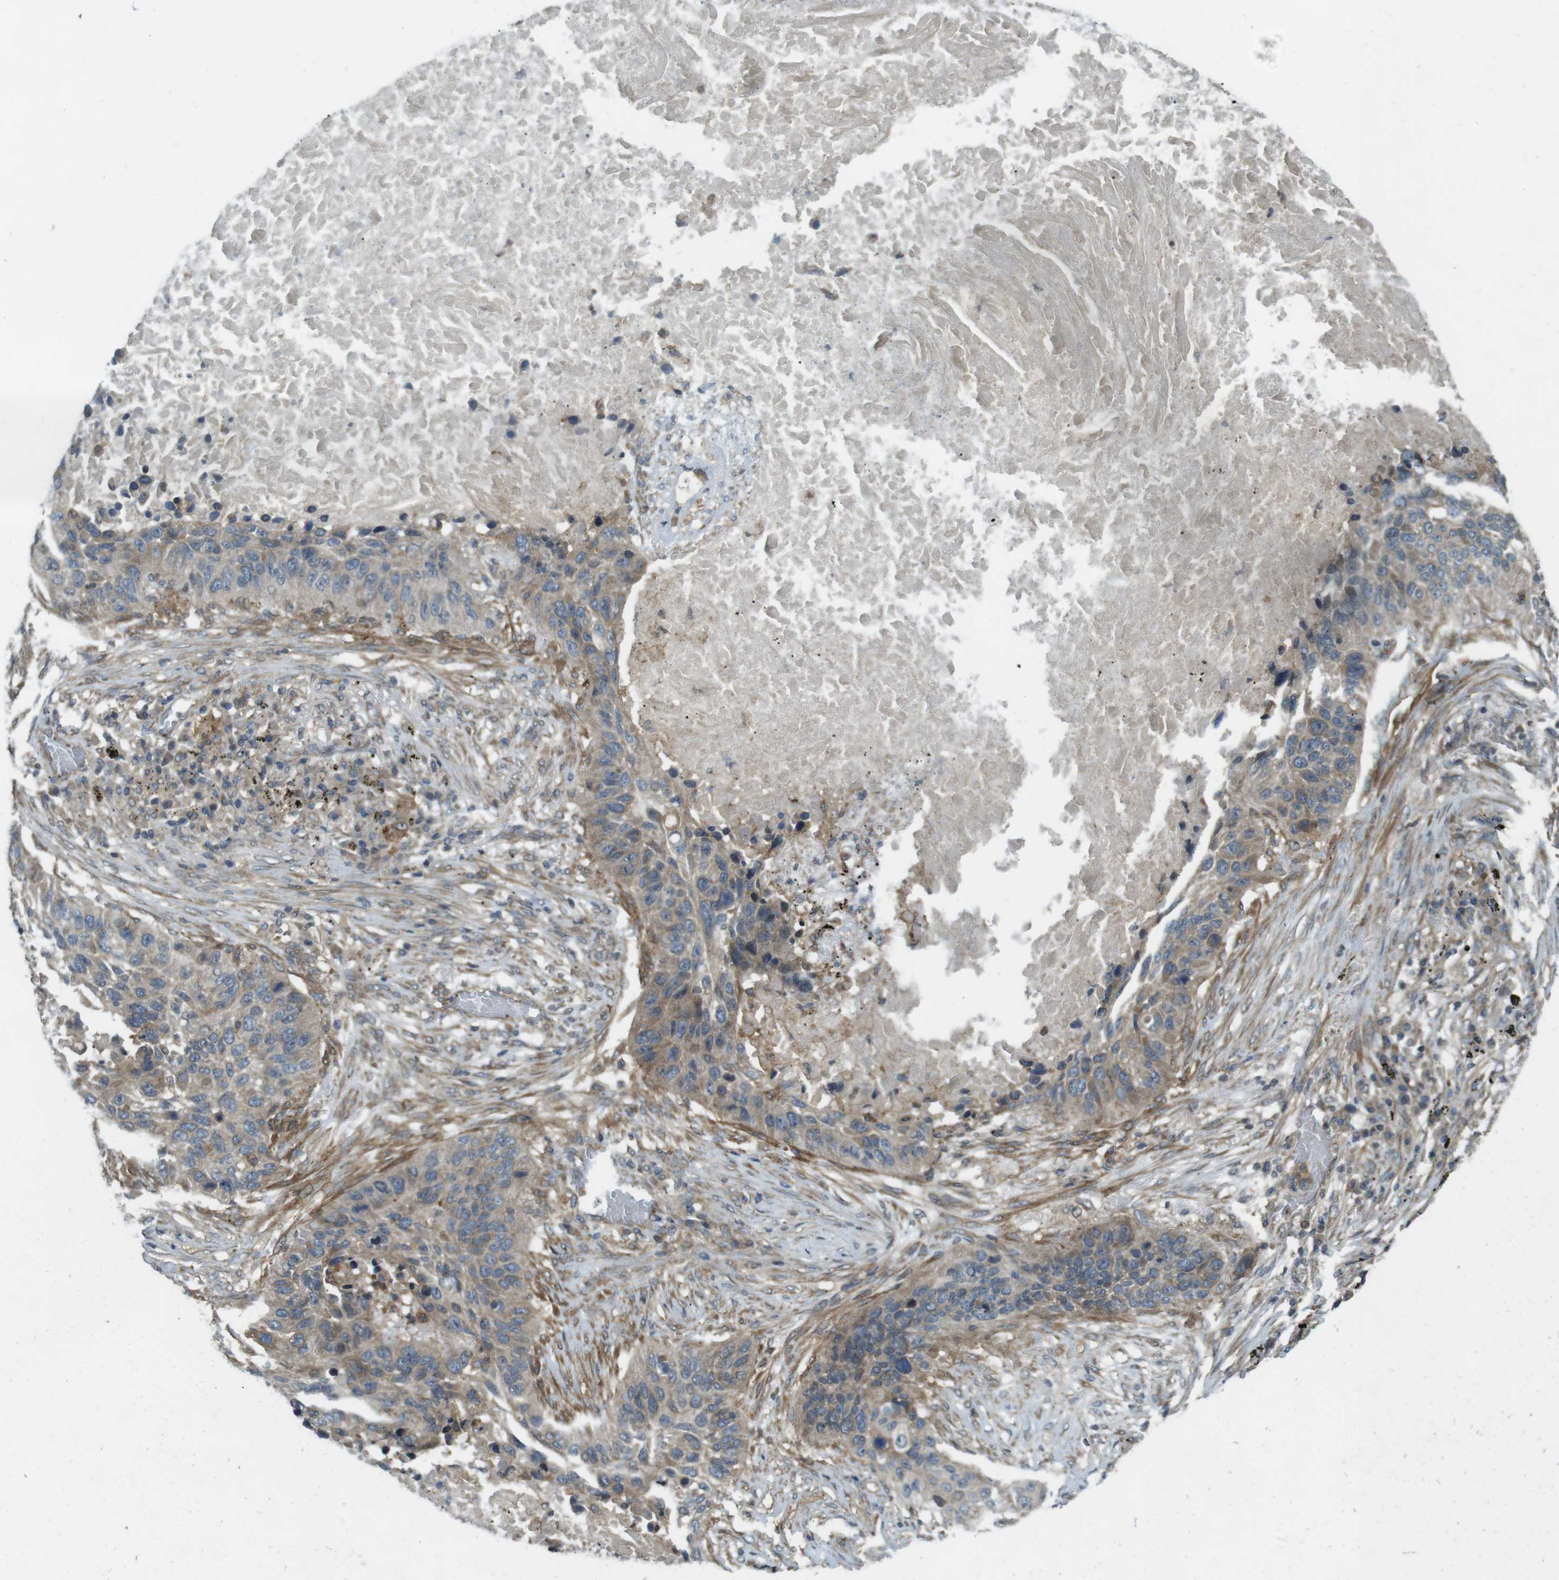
{"staining": {"intensity": "moderate", "quantity": "<25%", "location": "cytoplasmic/membranous"}, "tissue": "lung cancer", "cell_type": "Tumor cells", "image_type": "cancer", "snomed": [{"axis": "morphology", "description": "Squamous cell carcinoma, NOS"}, {"axis": "topography", "description": "Lung"}], "caption": "Human lung squamous cell carcinoma stained with a protein marker demonstrates moderate staining in tumor cells.", "gene": "ZYX", "patient": {"sex": "male", "age": 57}}